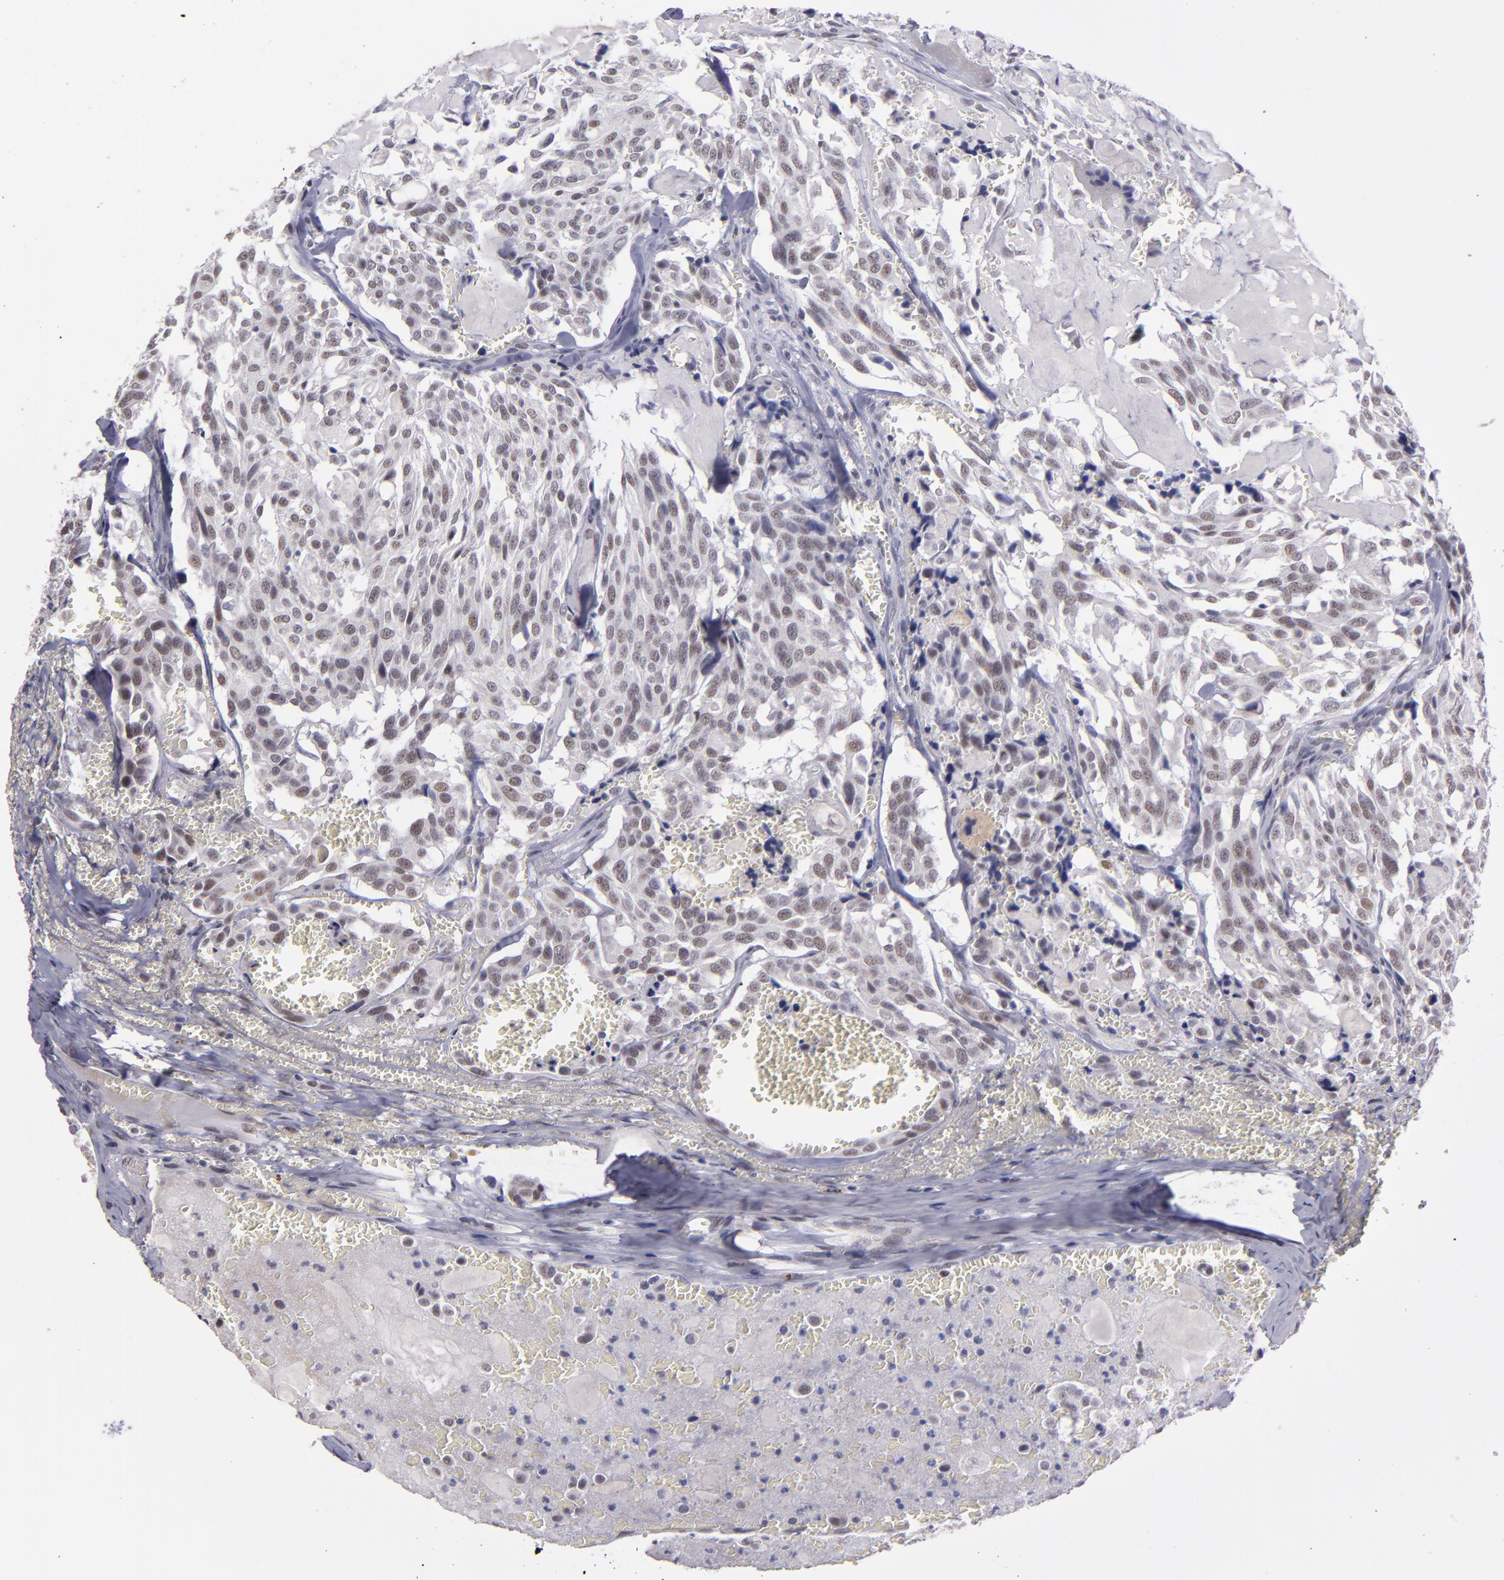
{"staining": {"intensity": "weak", "quantity": ">75%", "location": "nuclear"}, "tissue": "thyroid cancer", "cell_type": "Tumor cells", "image_type": "cancer", "snomed": [{"axis": "morphology", "description": "Carcinoma, NOS"}, {"axis": "morphology", "description": "Carcinoid, malignant, NOS"}, {"axis": "topography", "description": "Thyroid gland"}], "caption": "Protein expression analysis of human carcinoma (thyroid) reveals weak nuclear staining in approximately >75% of tumor cells.", "gene": "OTUB2", "patient": {"sex": "male", "age": 33}}